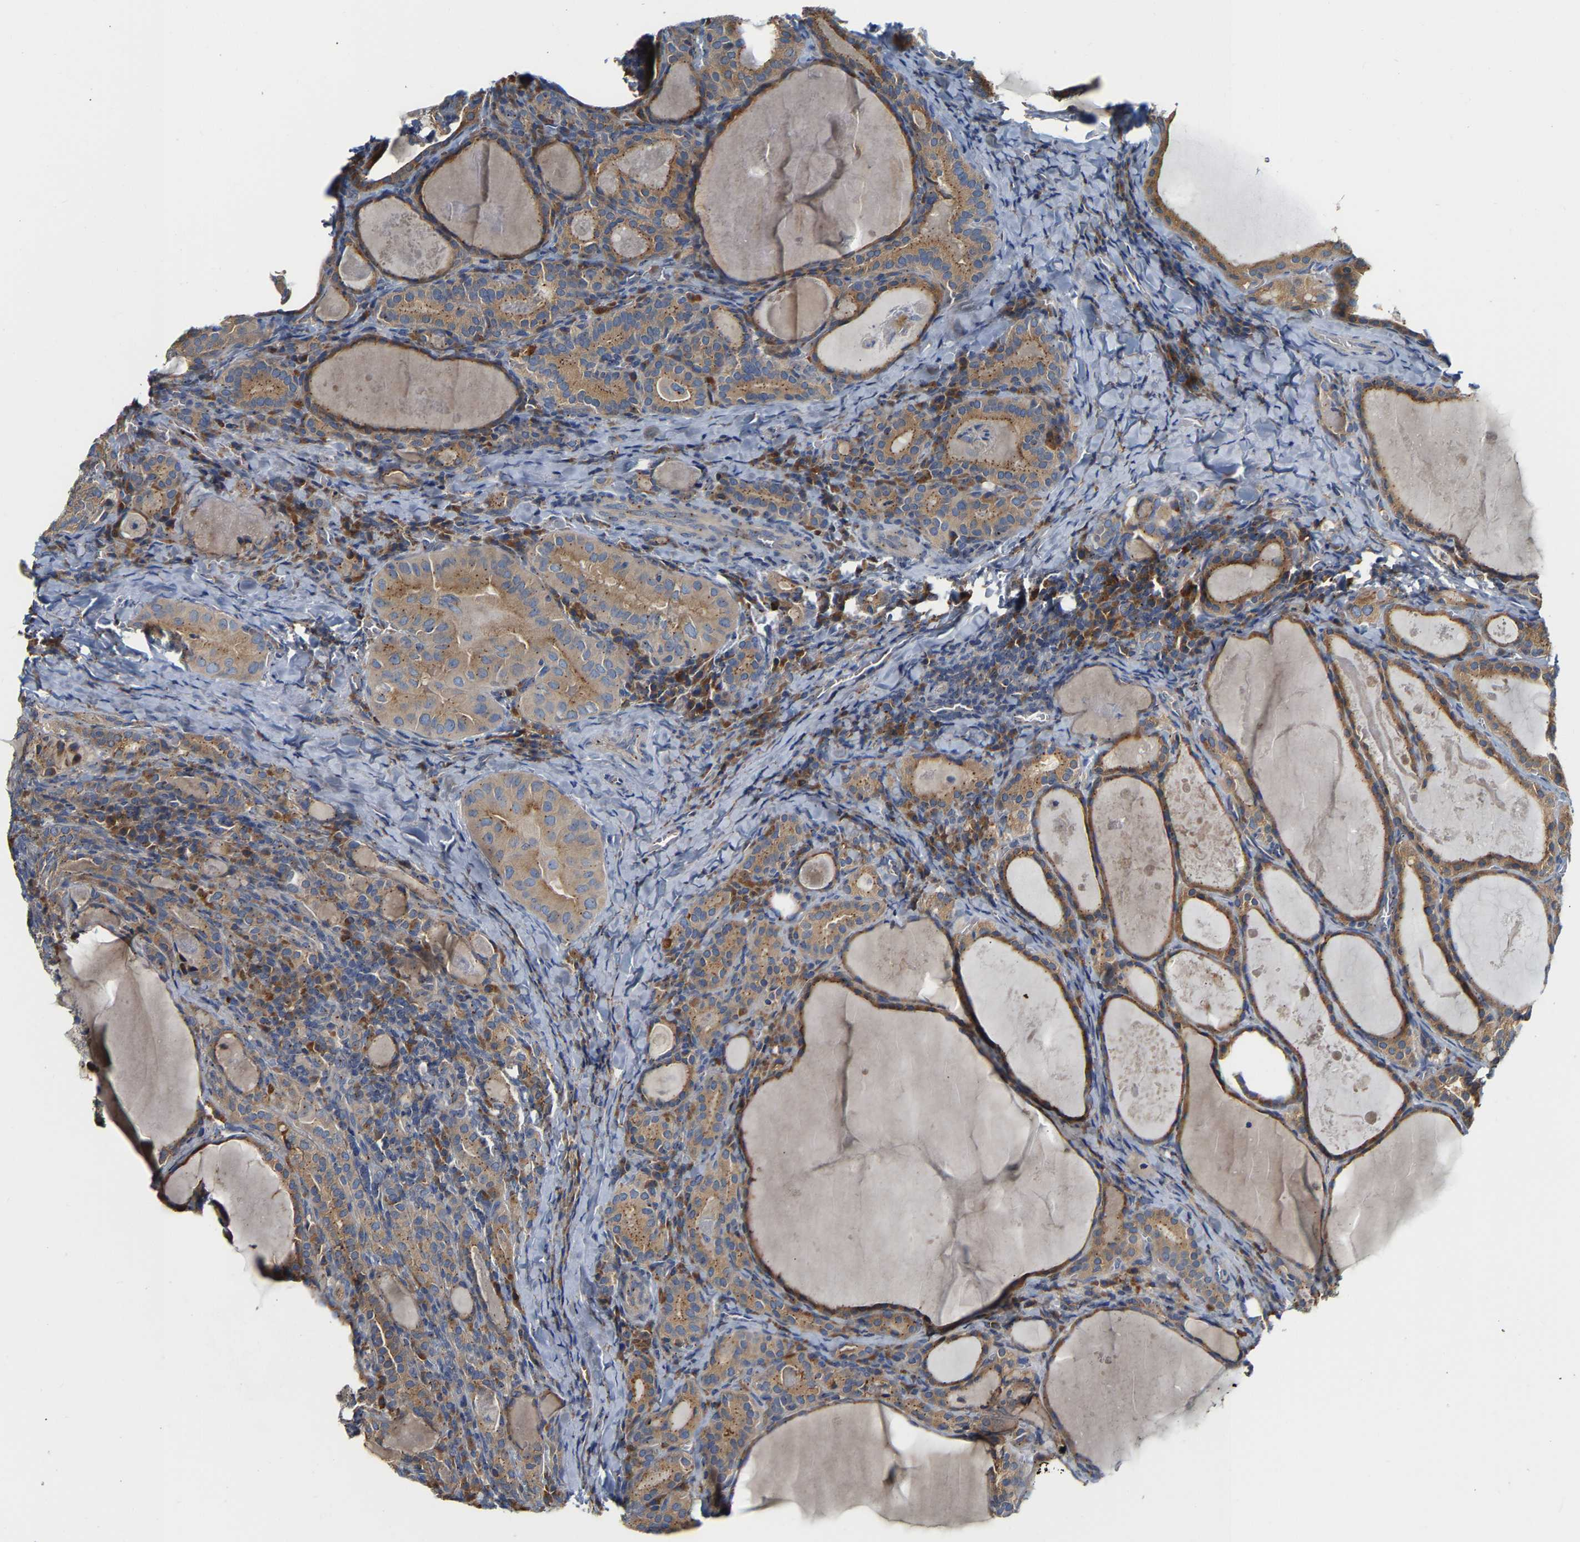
{"staining": {"intensity": "moderate", "quantity": ">75%", "location": "cytoplasmic/membranous"}, "tissue": "thyroid cancer", "cell_type": "Tumor cells", "image_type": "cancer", "snomed": [{"axis": "morphology", "description": "Papillary adenocarcinoma, NOS"}, {"axis": "topography", "description": "Thyroid gland"}], "caption": "Brown immunohistochemical staining in thyroid papillary adenocarcinoma demonstrates moderate cytoplasmic/membranous expression in approximately >75% of tumor cells.", "gene": "PCNT", "patient": {"sex": "female", "age": 42}}